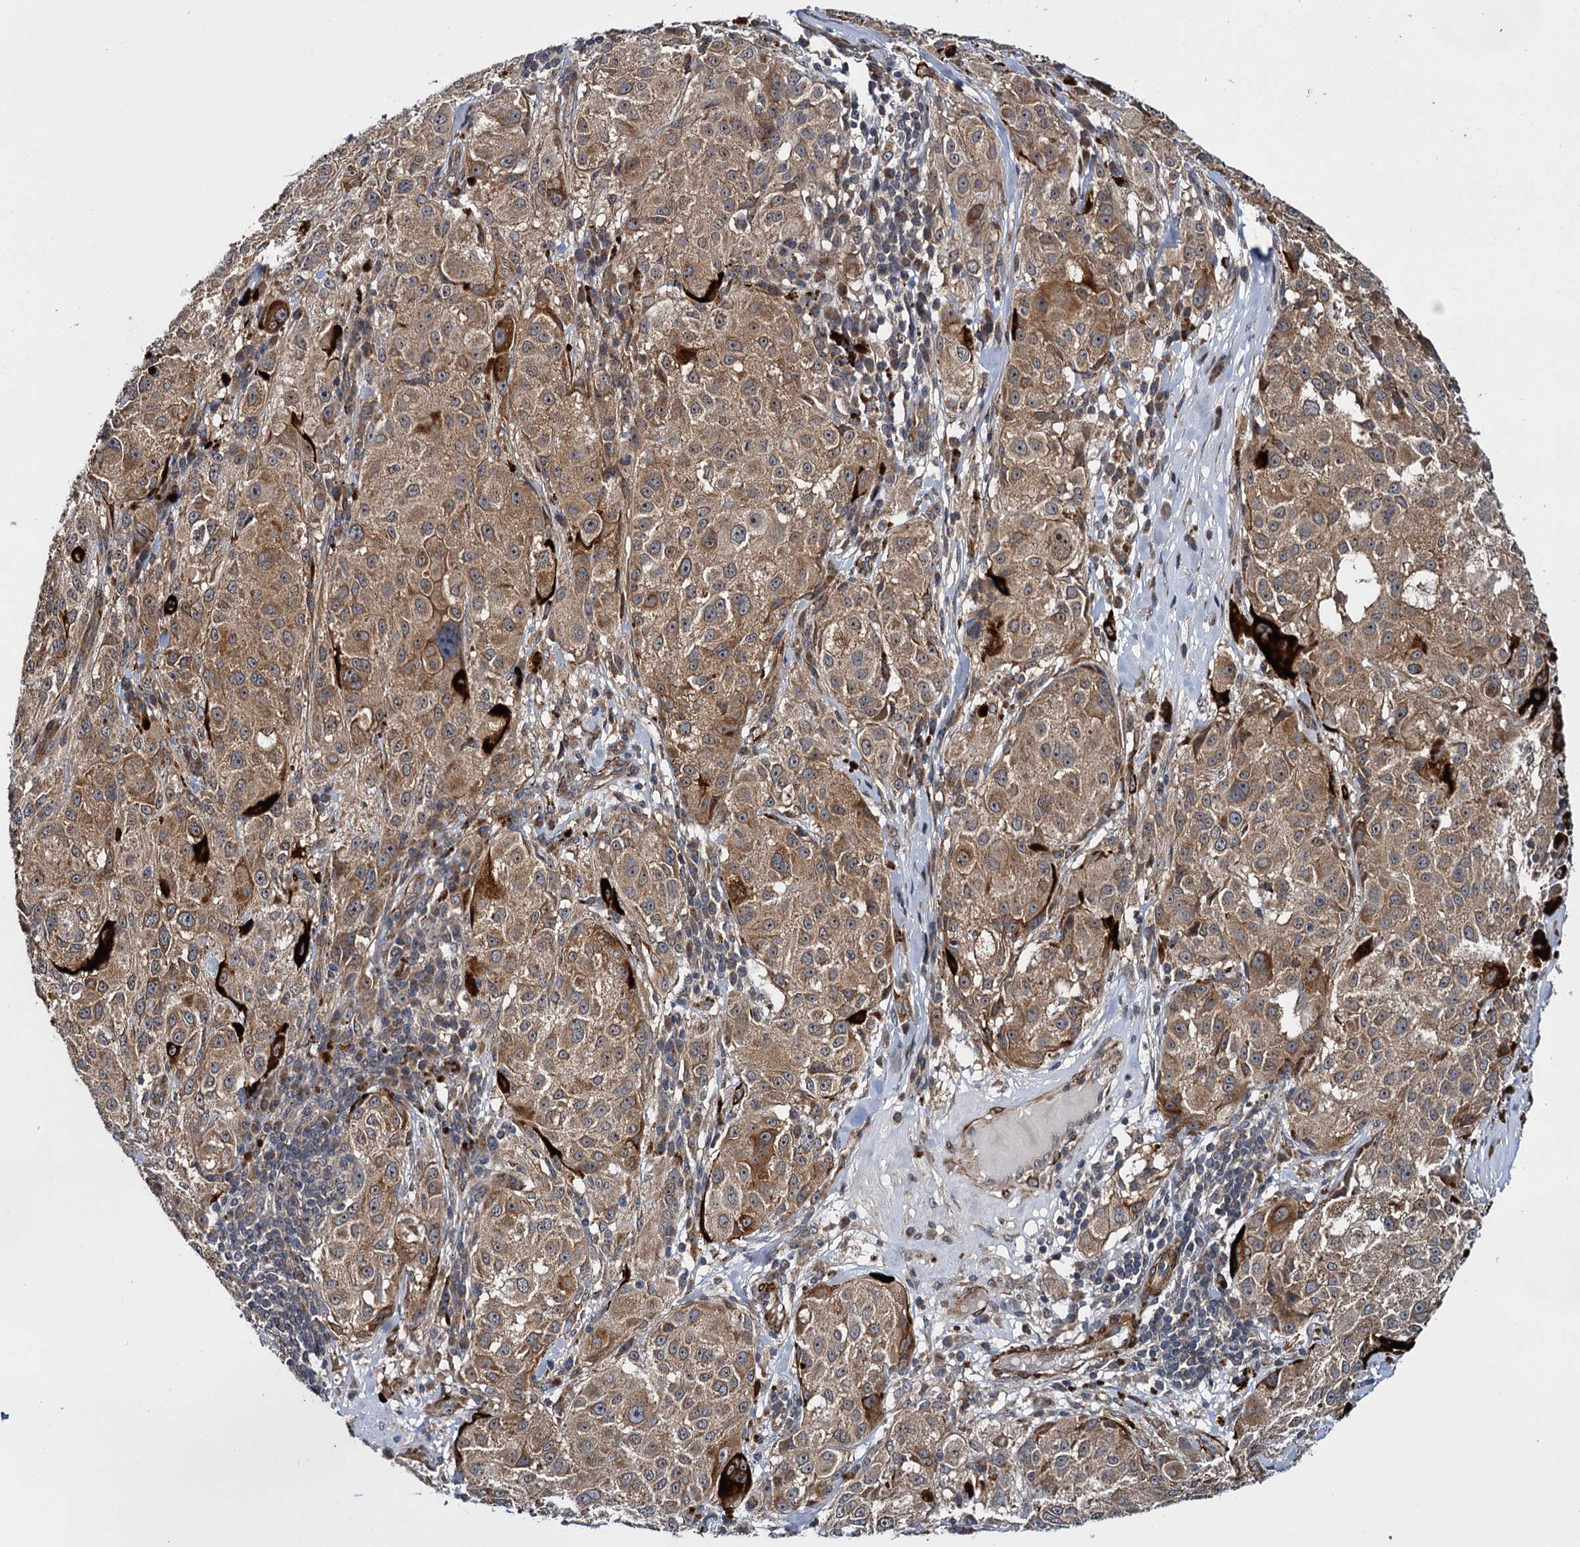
{"staining": {"intensity": "moderate", "quantity": ">75%", "location": "cytoplasmic/membranous"}, "tissue": "melanoma", "cell_type": "Tumor cells", "image_type": "cancer", "snomed": [{"axis": "morphology", "description": "Necrosis, NOS"}, {"axis": "morphology", "description": "Malignant melanoma, NOS"}, {"axis": "topography", "description": "Skin"}], "caption": "High-power microscopy captured an immunohistochemistry histopathology image of malignant melanoma, revealing moderate cytoplasmic/membranous positivity in about >75% of tumor cells.", "gene": "ARHGAP42", "patient": {"sex": "female", "age": 87}}